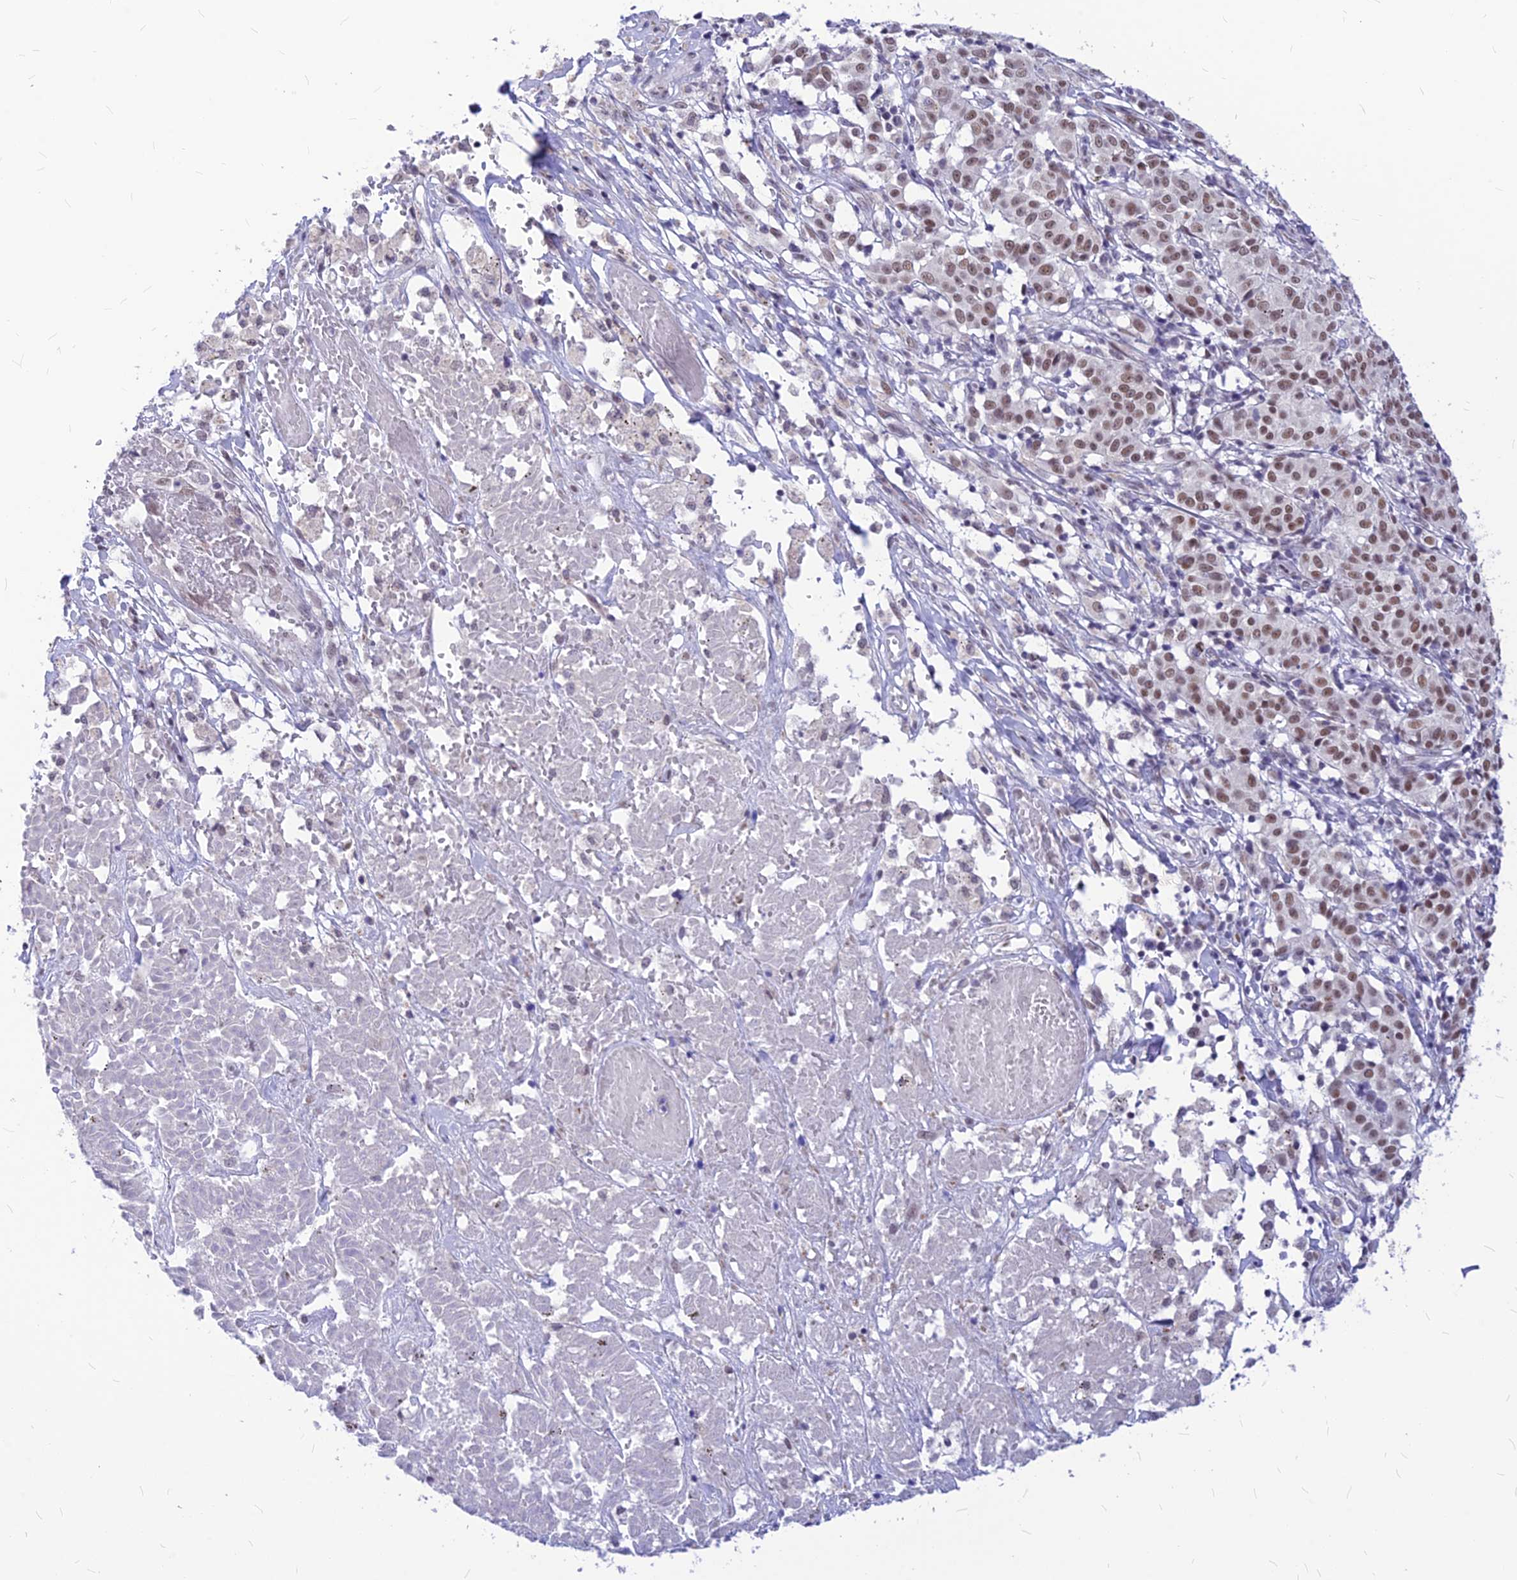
{"staining": {"intensity": "moderate", "quantity": ">75%", "location": "nuclear"}, "tissue": "melanoma", "cell_type": "Tumor cells", "image_type": "cancer", "snomed": [{"axis": "morphology", "description": "Malignant melanoma, NOS"}, {"axis": "topography", "description": "Skin"}], "caption": "An image showing moderate nuclear positivity in about >75% of tumor cells in melanoma, as visualized by brown immunohistochemical staining.", "gene": "KCTD13", "patient": {"sex": "female", "age": 72}}